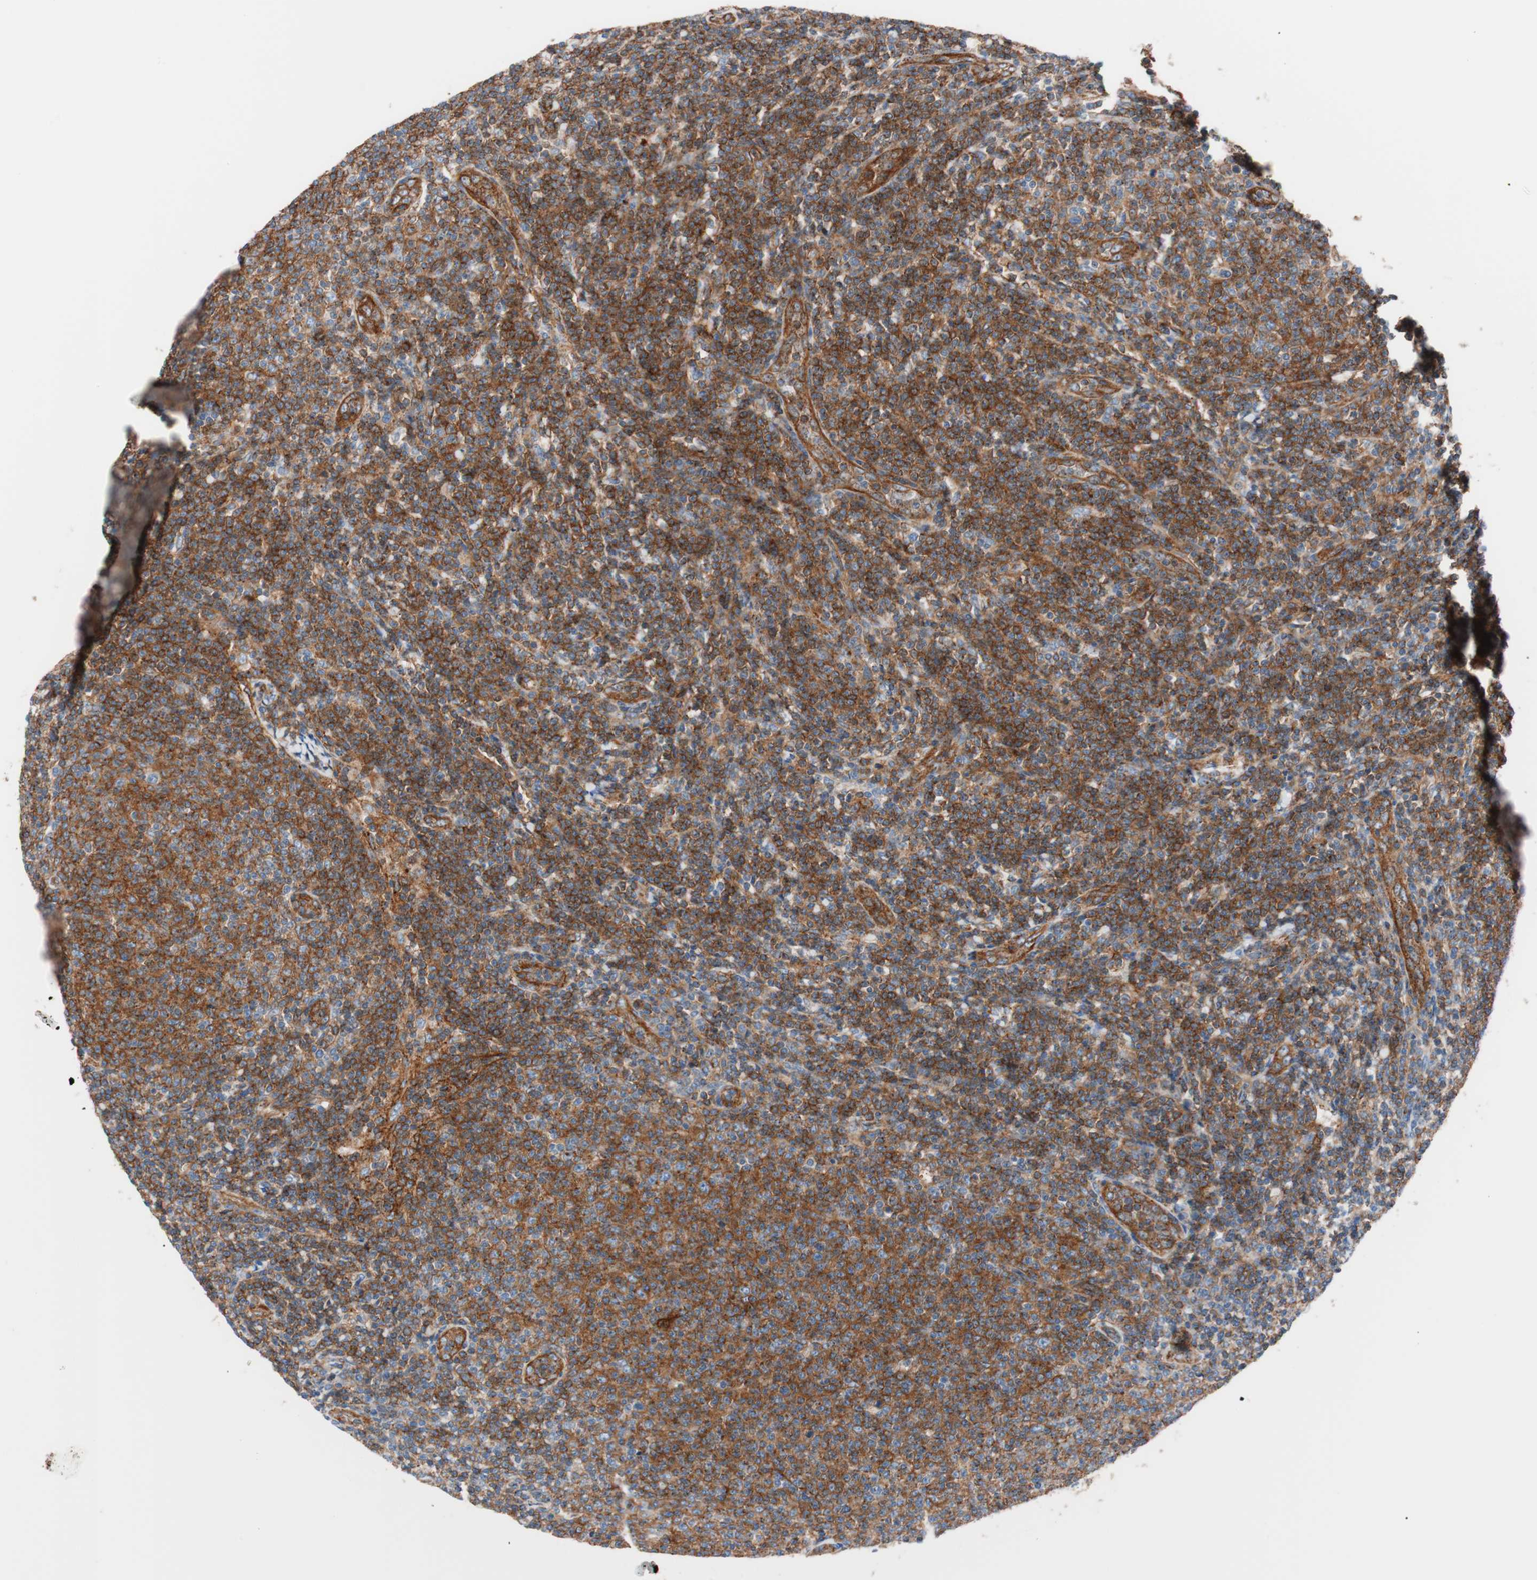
{"staining": {"intensity": "strong", "quantity": ">75%", "location": "cytoplasmic/membranous"}, "tissue": "lymphoma", "cell_type": "Tumor cells", "image_type": "cancer", "snomed": [{"axis": "morphology", "description": "Malignant lymphoma, non-Hodgkin's type, Low grade"}, {"axis": "topography", "description": "Lymph node"}], "caption": "This is a histology image of immunohistochemistry staining of low-grade malignant lymphoma, non-Hodgkin's type, which shows strong staining in the cytoplasmic/membranous of tumor cells.", "gene": "FLOT2", "patient": {"sex": "male", "age": 66}}